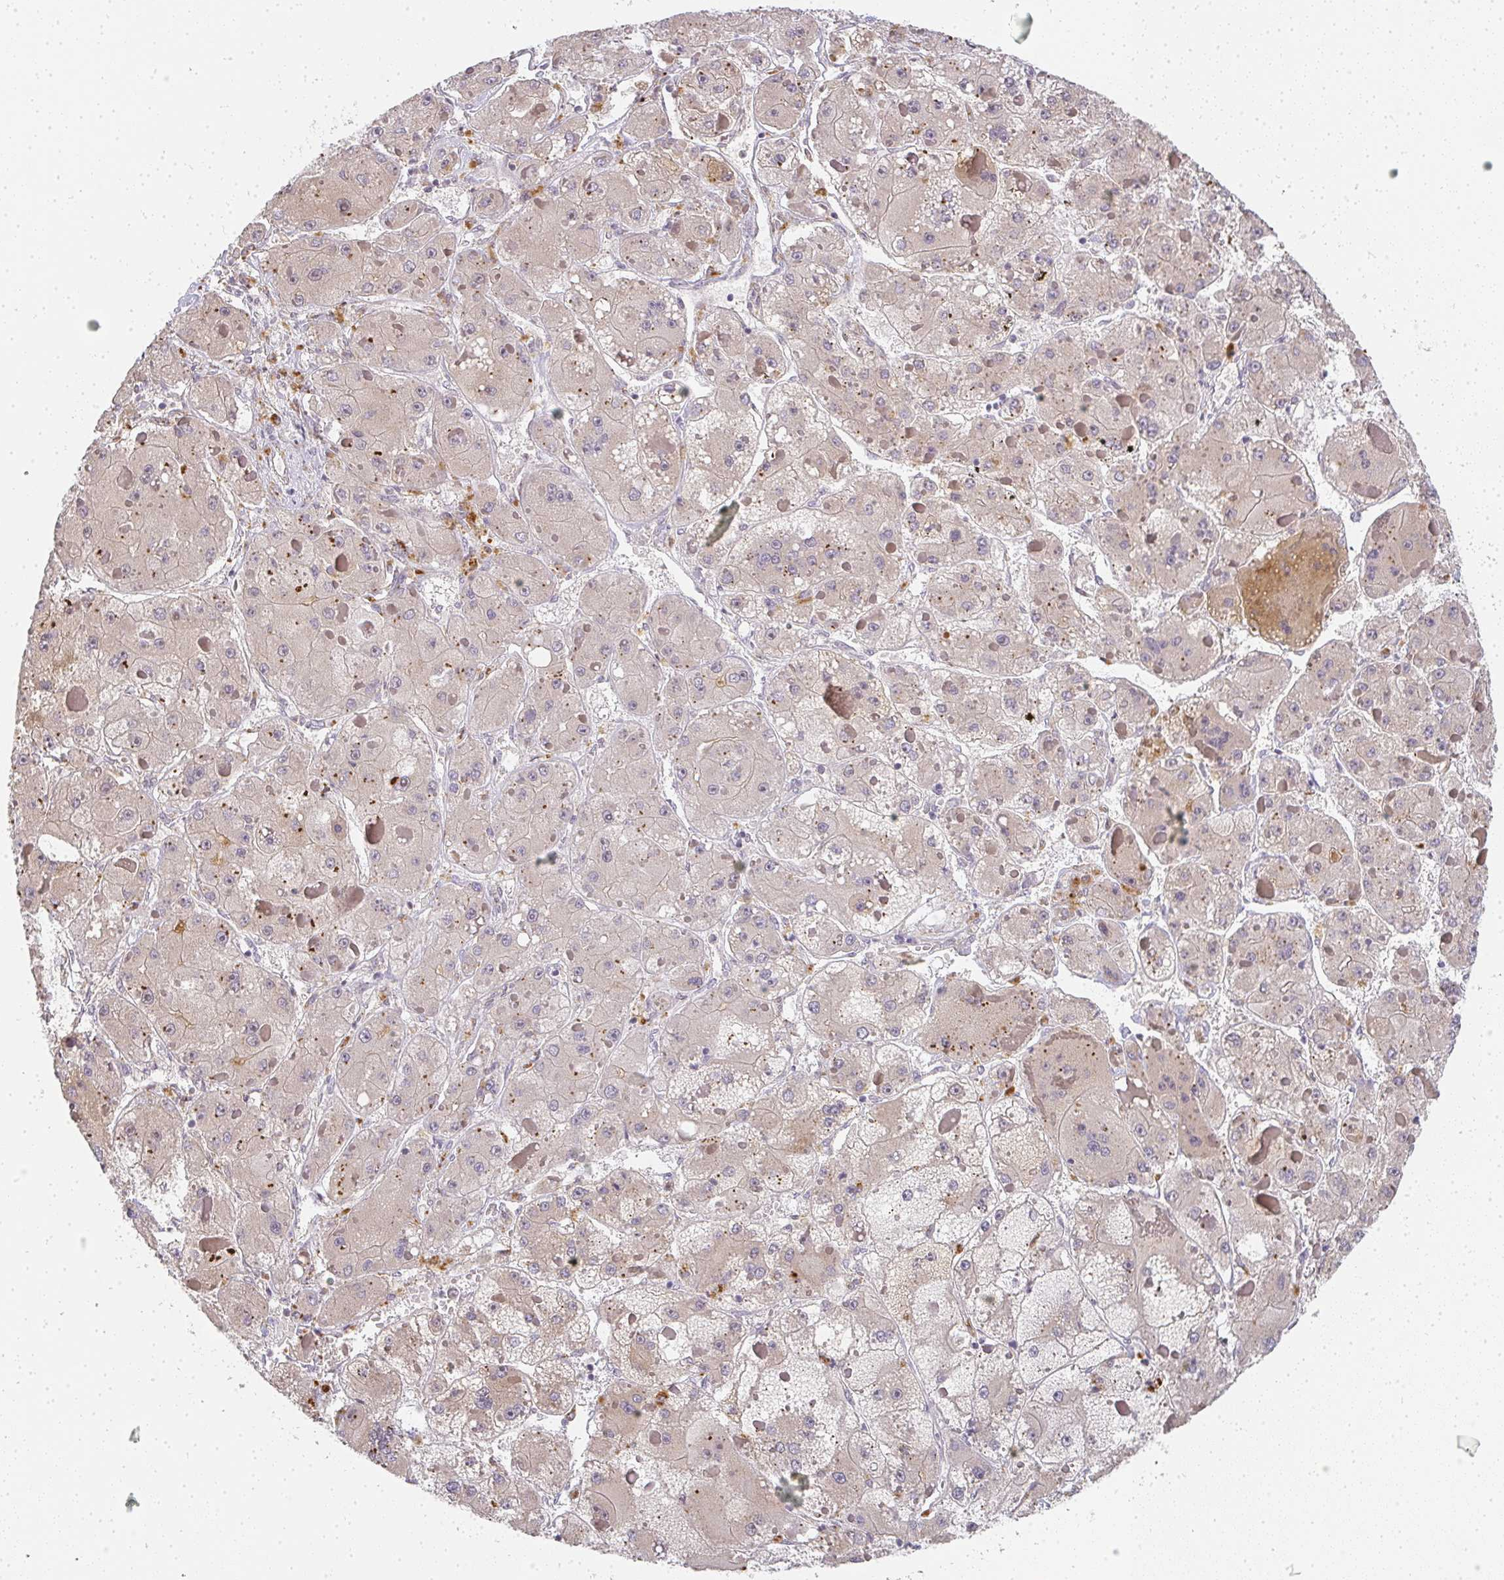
{"staining": {"intensity": "negative", "quantity": "none", "location": "none"}, "tissue": "liver cancer", "cell_type": "Tumor cells", "image_type": "cancer", "snomed": [{"axis": "morphology", "description": "Carcinoma, Hepatocellular, NOS"}, {"axis": "topography", "description": "Liver"}], "caption": "A high-resolution micrograph shows immunohistochemistry staining of hepatocellular carcinoma (liver), which reveals no significant staining in tumor cells.", "gene": "SLC35B3", "patient": {"sex": "female", "age": 73}}